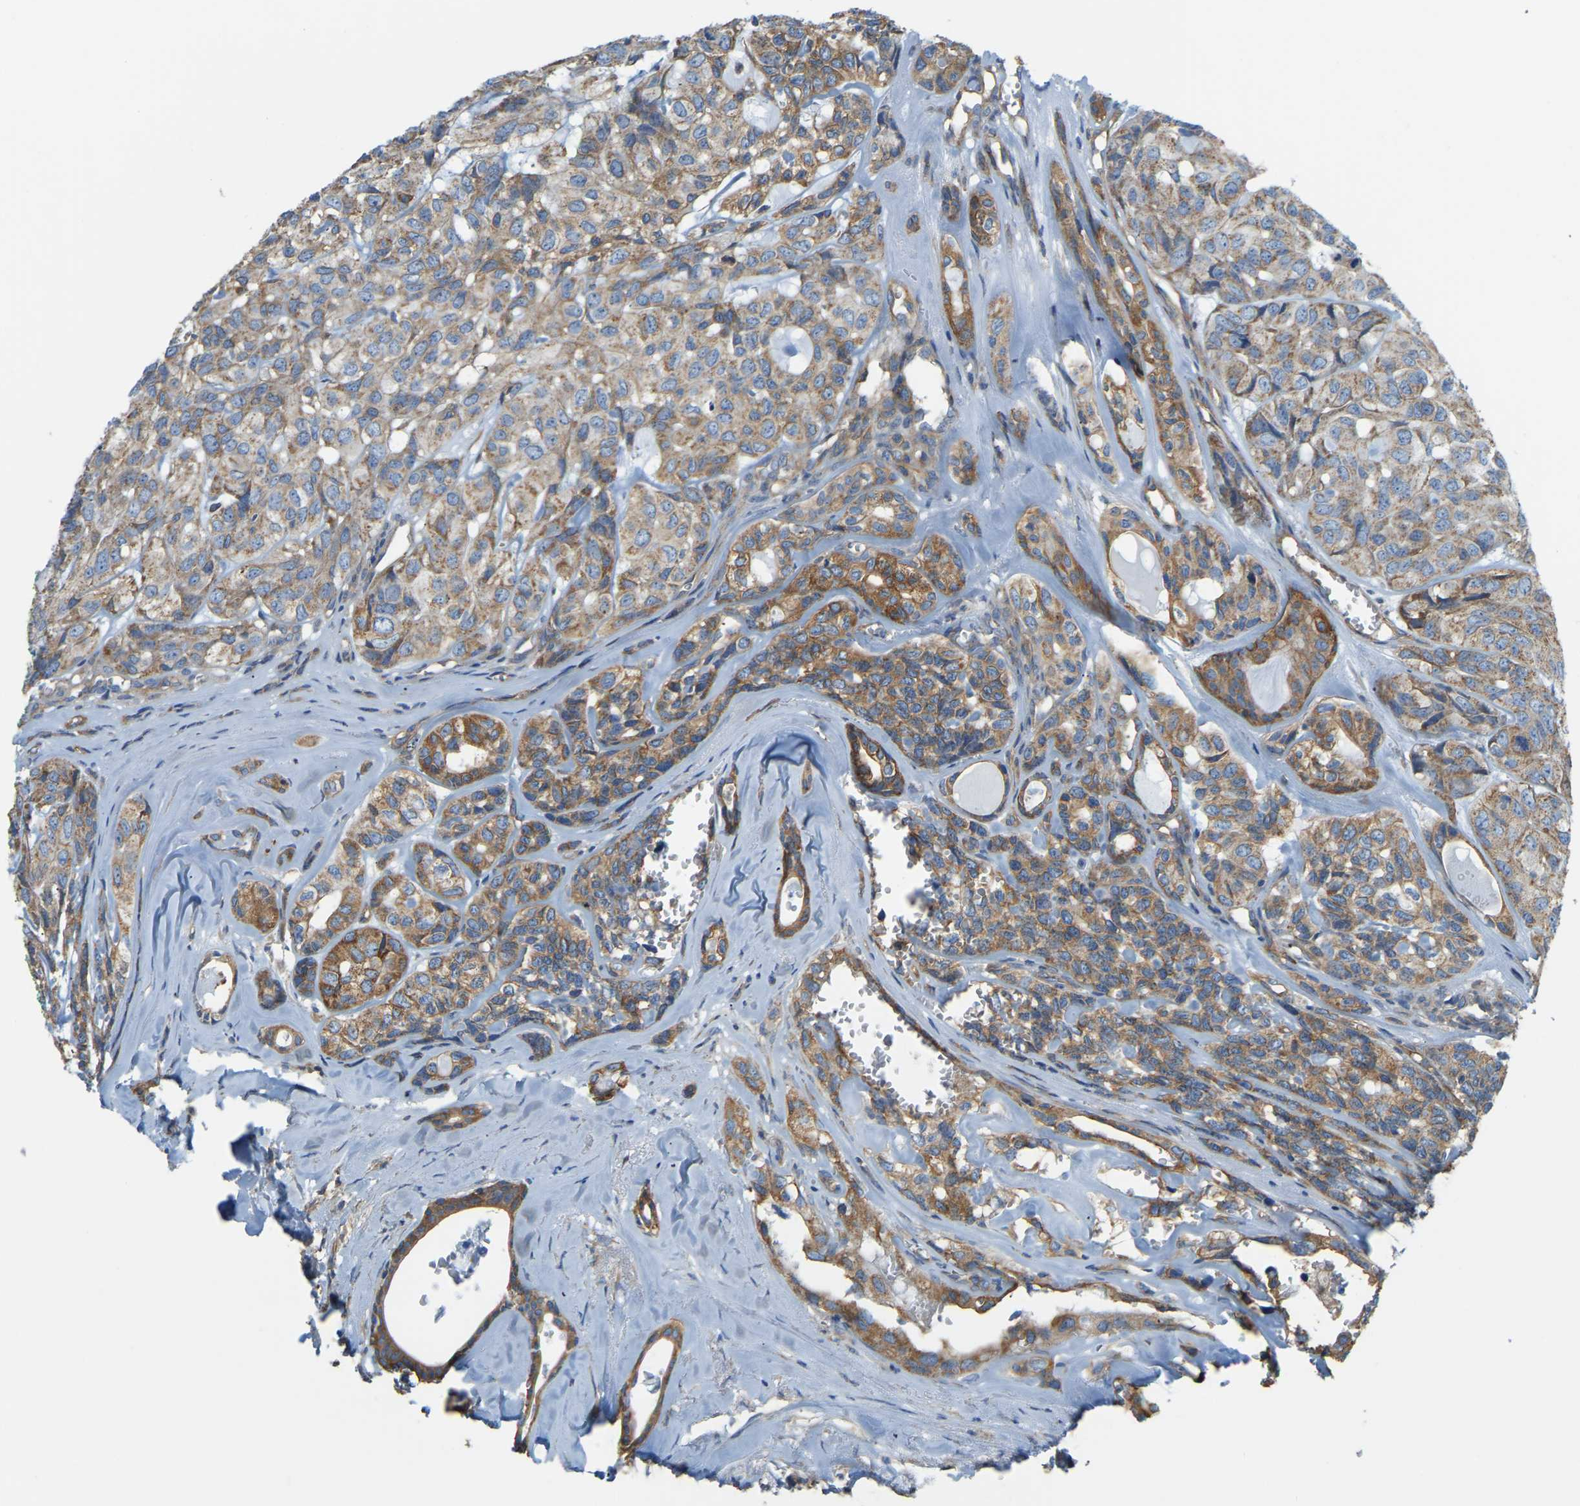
{"staining": {"intensity": "moderate", "quantity": ">75%", "location": "cytoplasmic/membranous"}, "tissue": "head and neck cancer", "cell_type": "Tumor cells", "image_type": "cancer", "snomed": [{"axis": "morphology", "description": "Adenocarcinoma, NOS"}, {"axis": "topography", "description": "Salivary gland, NOS"}, {"axis": "topography", "description": "Head-Neck"}], "caption": "Immunohistochemical staining of human head and neck cancer displays medium levels of moderate cytoplasmic/membranous protein positivity in about >75% of tumor cells.", "gene": "AHNAK", "patient": {"sex": "female", "age": 76}}